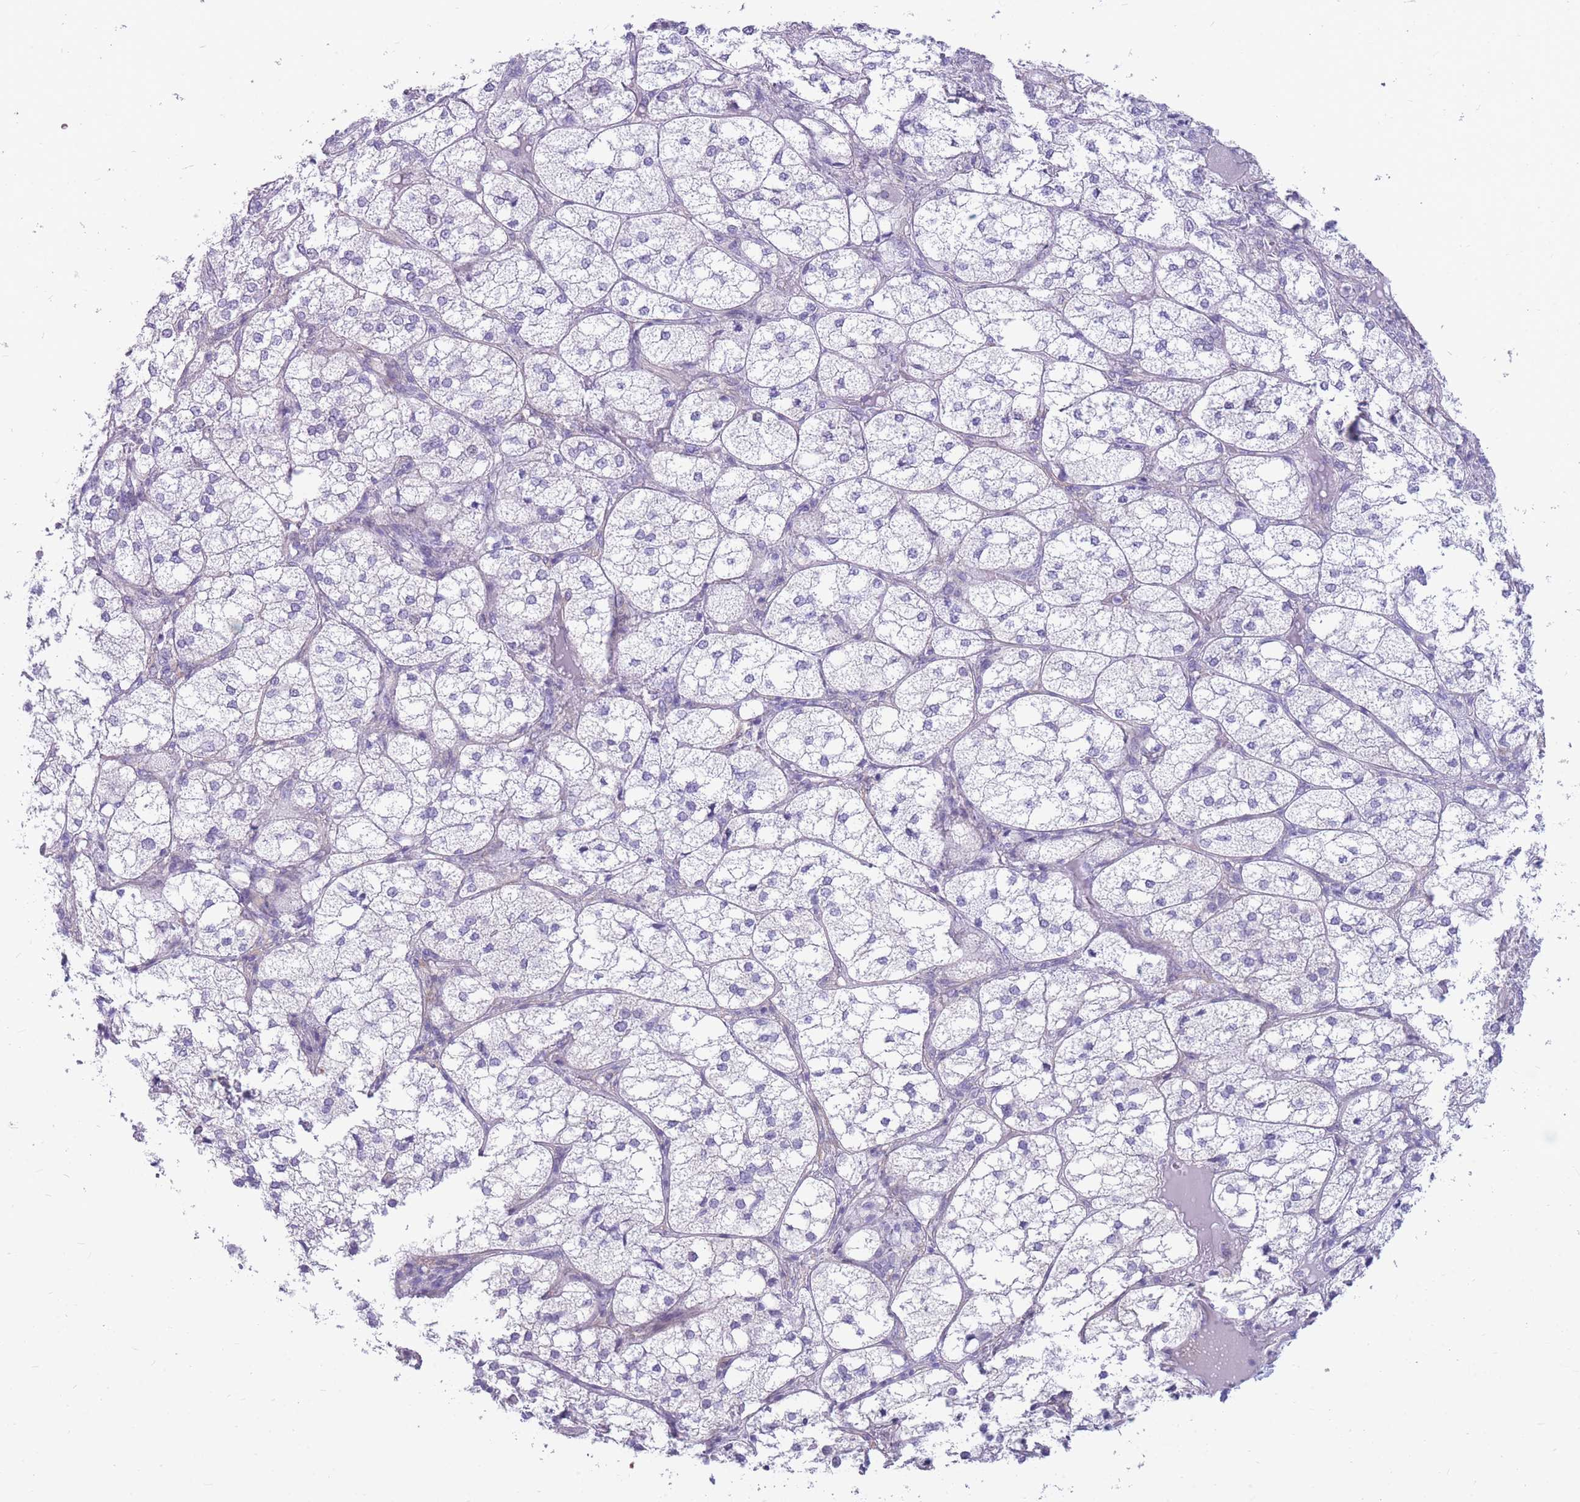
{"staining": {"intensity": "negative", "quantity": "none", "location": "none"}, "tissue": "adrenal gland", "cell_type": "Glandular cells", "image_type": "normal", "snomed": [{"axis": "morphology", "description": "Normal tissue, NOS"}, {"axis": "topography", "description": "Adrenal gland"}], "caption": "IHC photomicrograph of unremarkable adrenal gland: human adrenal gland stained with DAB reveals no significant protein staining in glandular cells. The staining was performed using DAB (3,3'-diaminobenzidine) to visualize the protein expression in brown, while the nuclei were stained in blue with hematoxylin (Magnification: 20x).", "gene": "MTSS2", "patient": {"sex": "female", "age": 61}}